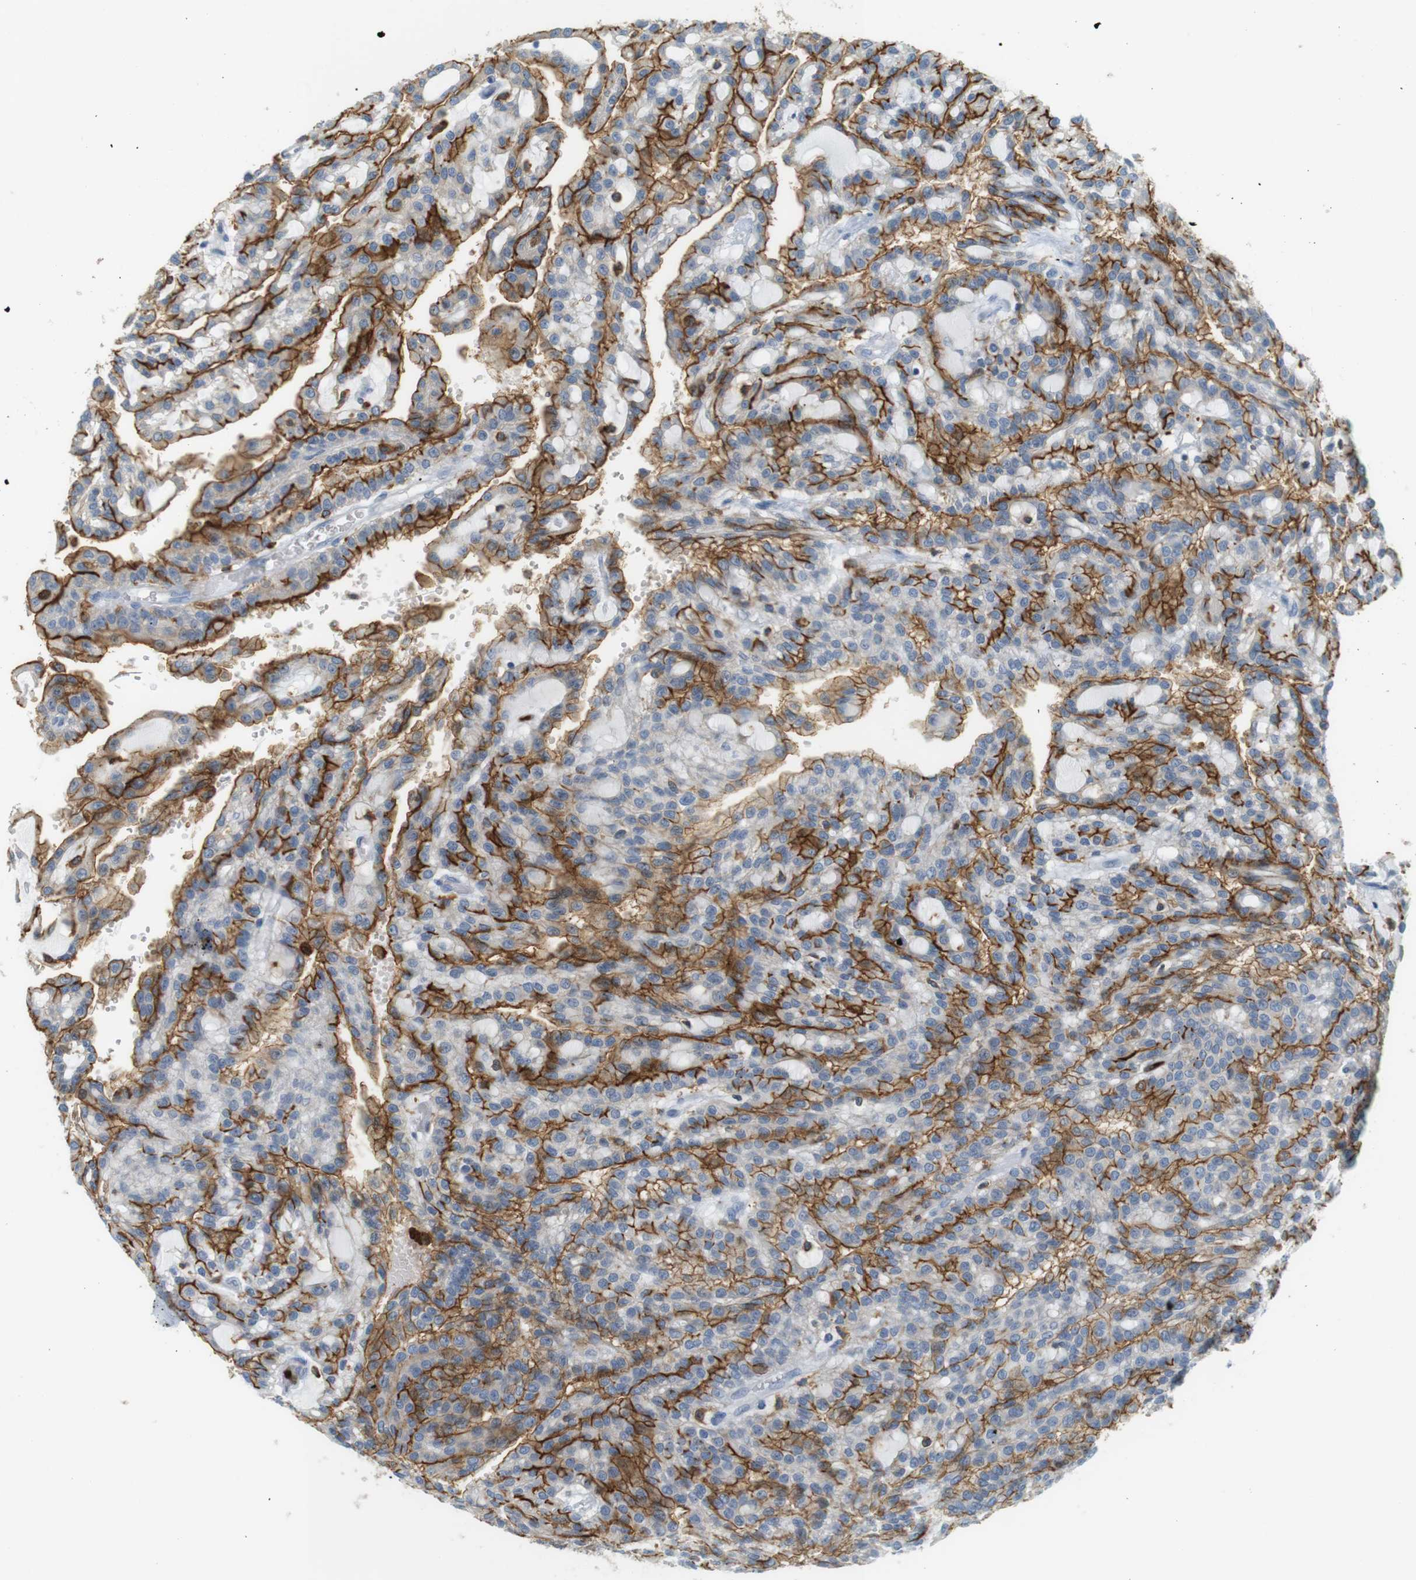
{"staining": {"intensity": "moderate", "quantity": "25%-75%", "location": "cytoplasmic/membranous"}, "tissue": "renal cancer", "cell_type": "Tumor cells", "image_type": "cancer", "snomed": [{"axis": "morphology", "description": "Adenocarcinoma, NOS"}, {"axis": "topography", "description": "Kidney"}], "caption": "Immunohistochemistry photomicrograph of renal cancer stained for a protein (brown), which demonstrates medium levels of moderate cytoplasmic/membranous positivity in approximately 25%-75% of tumor cells.", "gene": "SIRPA", "patient": {"sex": "male", "age": 63}}